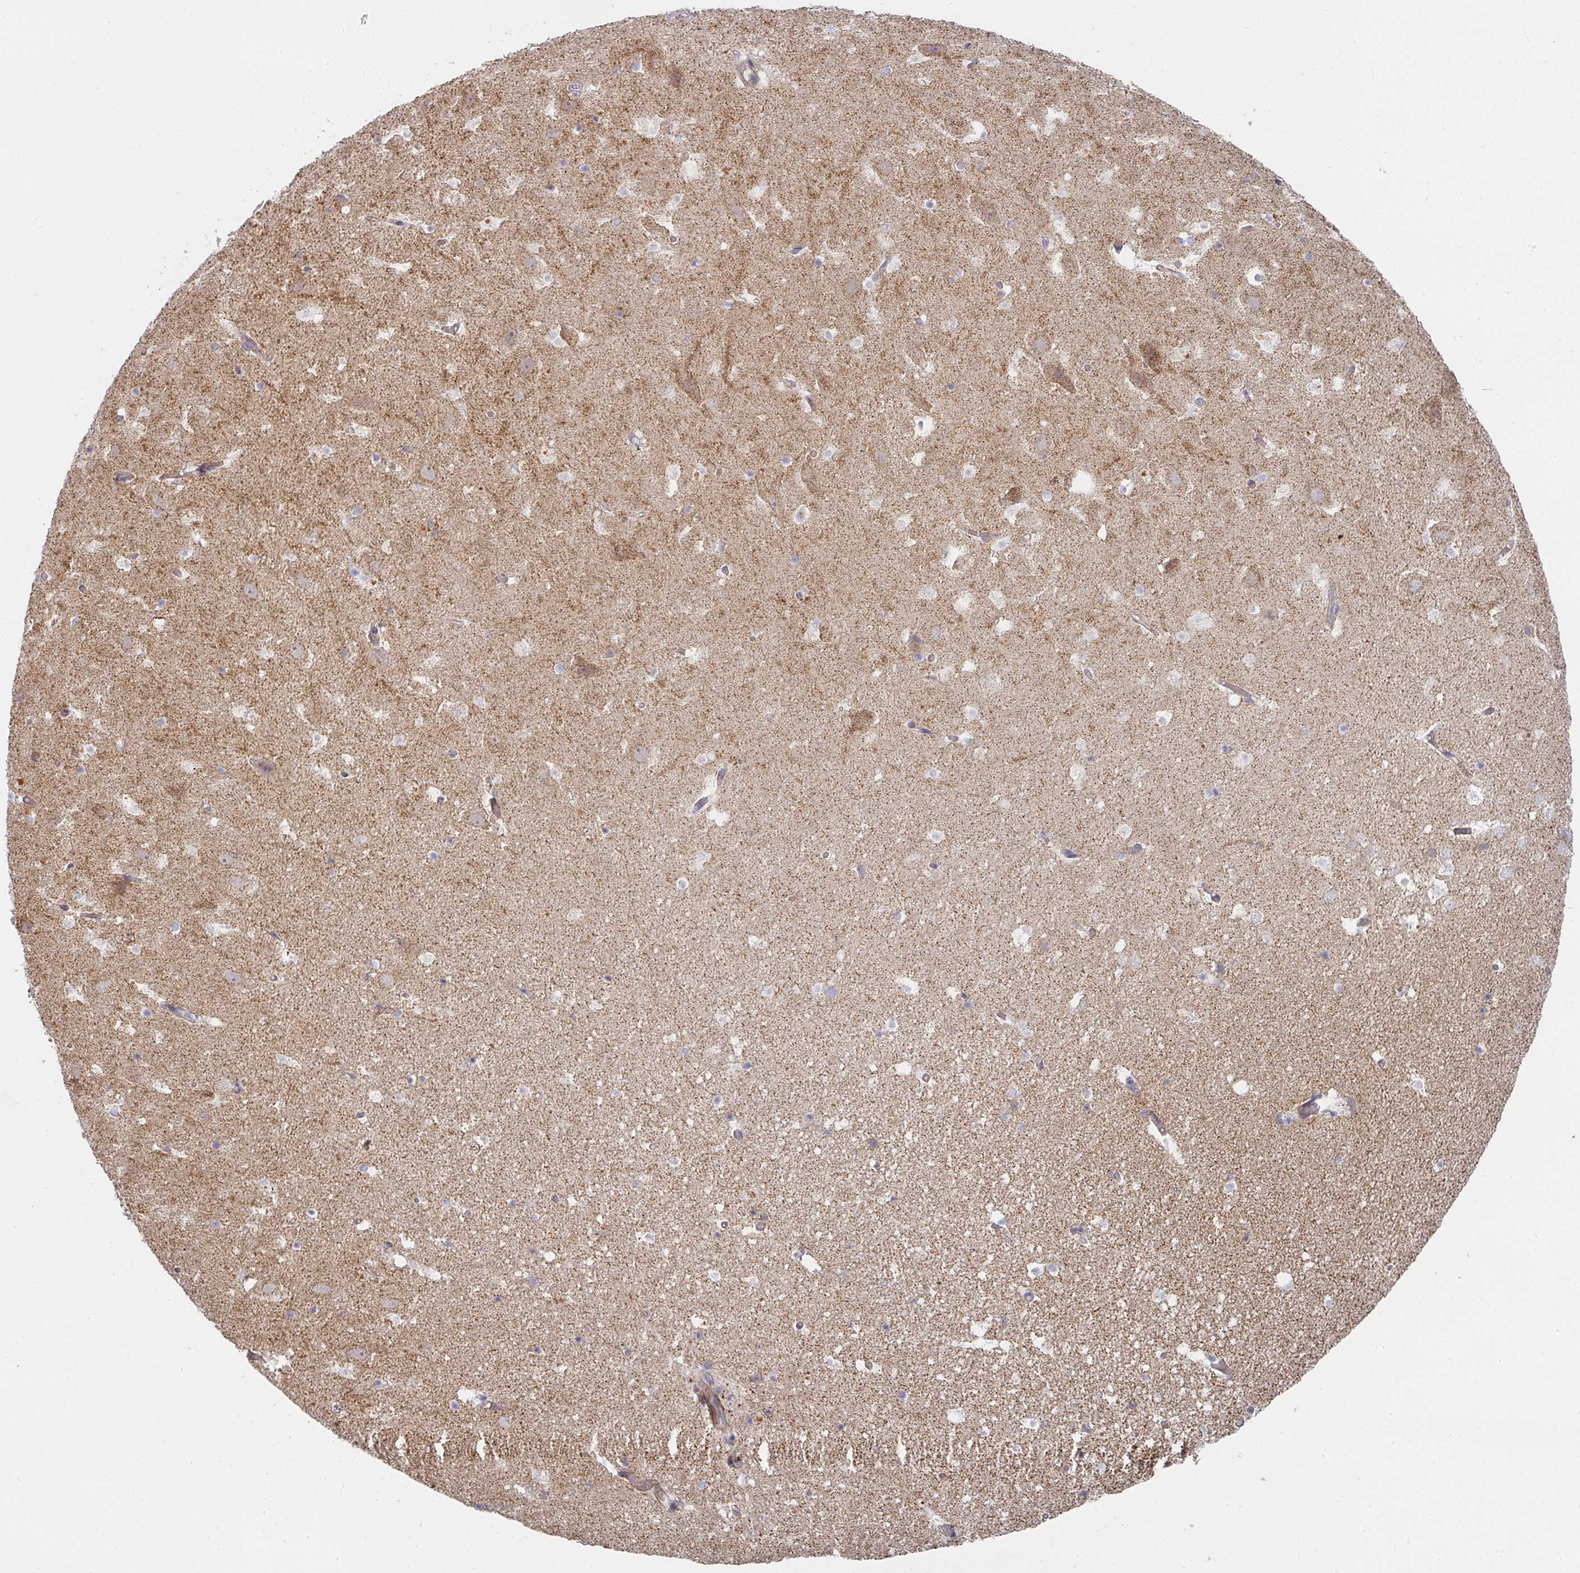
{"staining": {"intensity": "weak", "quantity": "<25%", "location": "cytoplasmic/membranous"}, "tissue": "hippocampus", "cell_type": "Glial cells", "image_type": "normal", "snomed": [{"axis": "morphology", "description": "Normal tissue, NOS"}, {"axis": "topography", "description": "Hippocampus"}], "caption": "Unremarkable hippocampus was stained to show a protein in brown. There is no significant staining in glial cells. (DAB (3,3'-diaminobenzidine) immunohistochemistry (IHC) with hematoxylin counter stain).", "gene": "RHEBL1", "patient": {"sex": "female", "age": 42}}